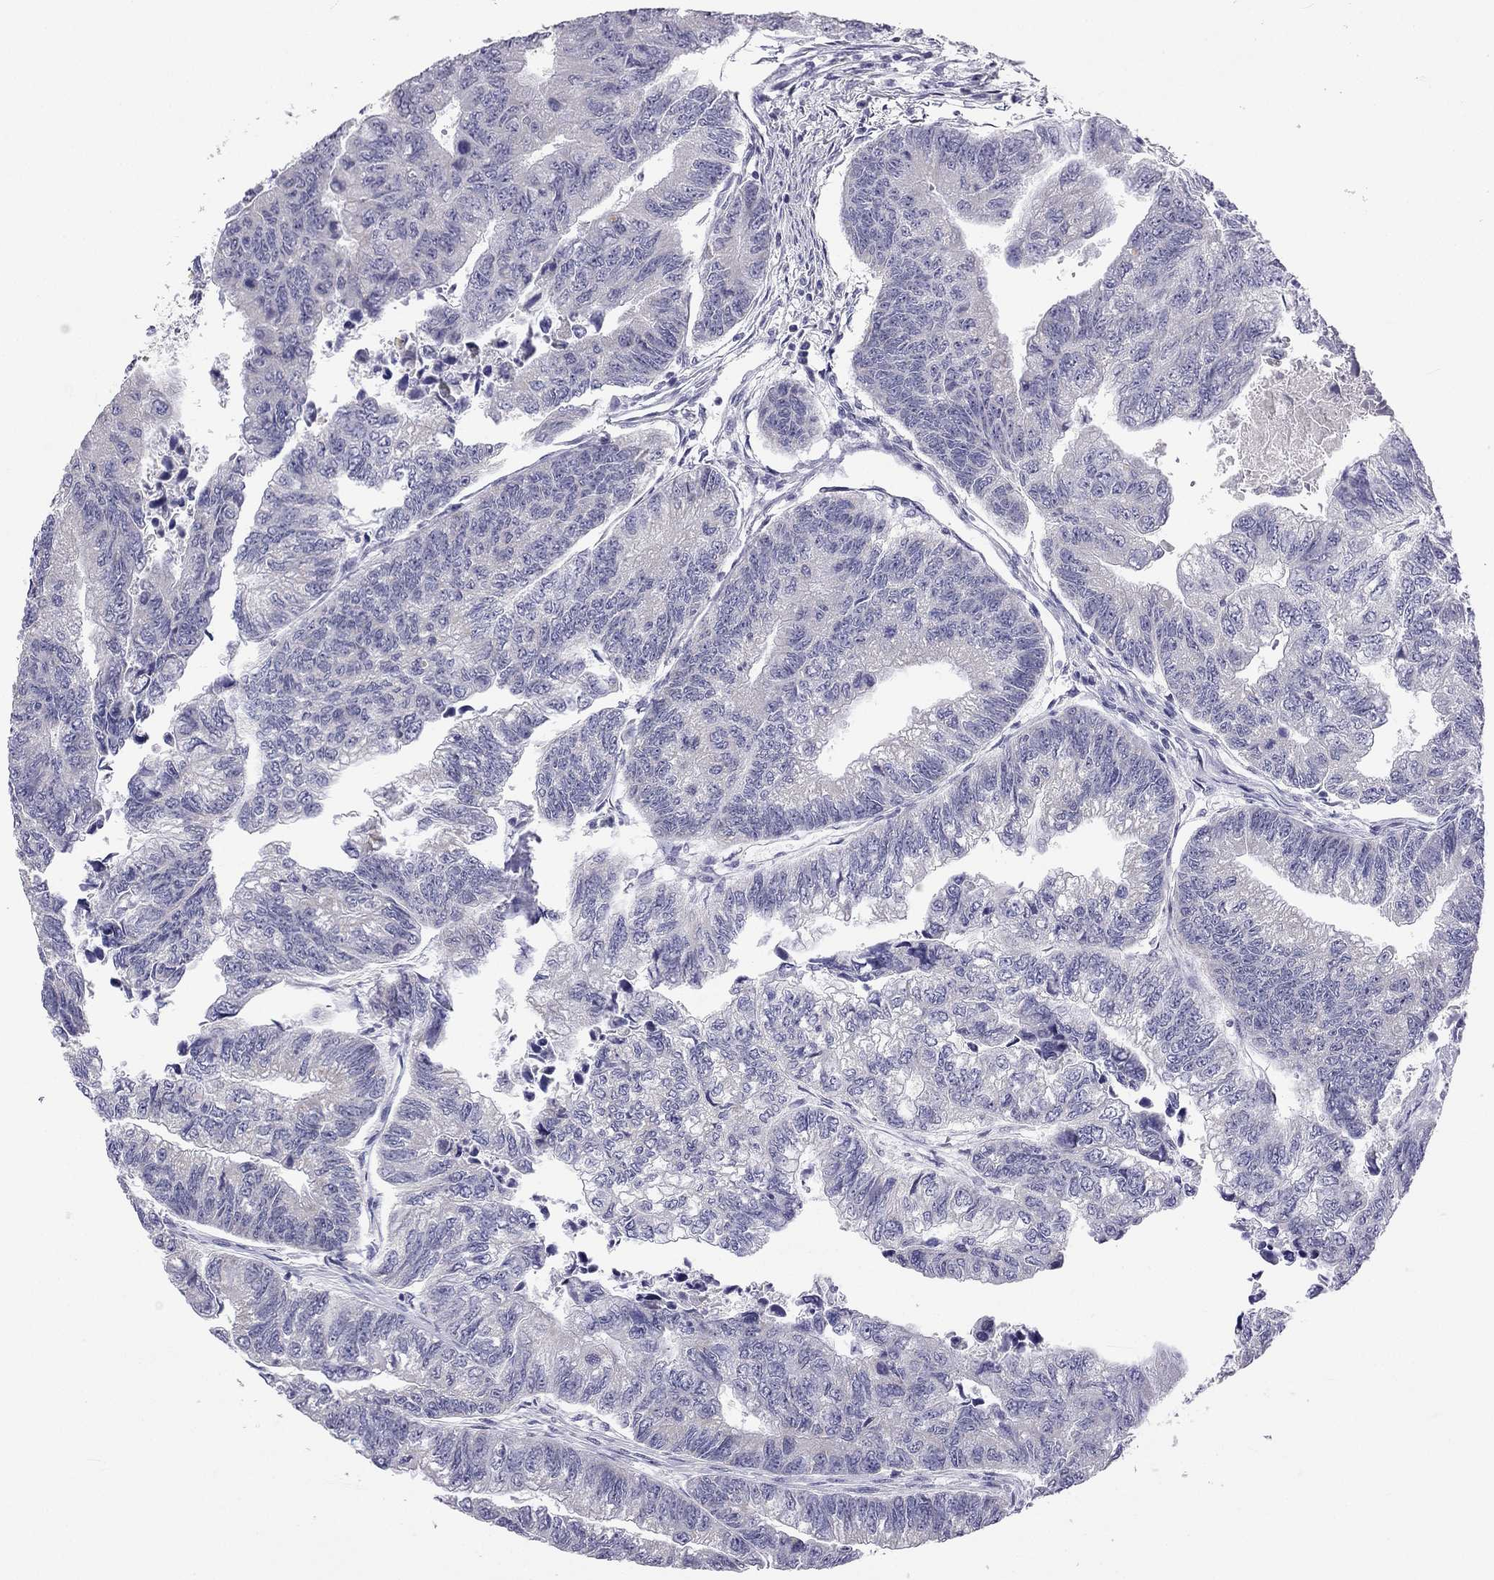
{"staining": {"intensity": "negative", "quantity": "none", "location": "none"}, "tissue": "colorectal cancer", "cell_type": "Tumor cells", "image_type": "cancer", "snomed": [{"axis": "morphology", "description": "Adenocarcinoma, NOS"}, {"axis": "topography", "description": "Colon"}], "caption": "Immunohistochemistry image of neoplastic tissue: human colorectal cancer stained with DAB (3,3'-diaminobenzidine) displays no significant protein staining in tumor cells.", "gene": "C5orf49", "patient": {"sex": "female", "age": 65}}